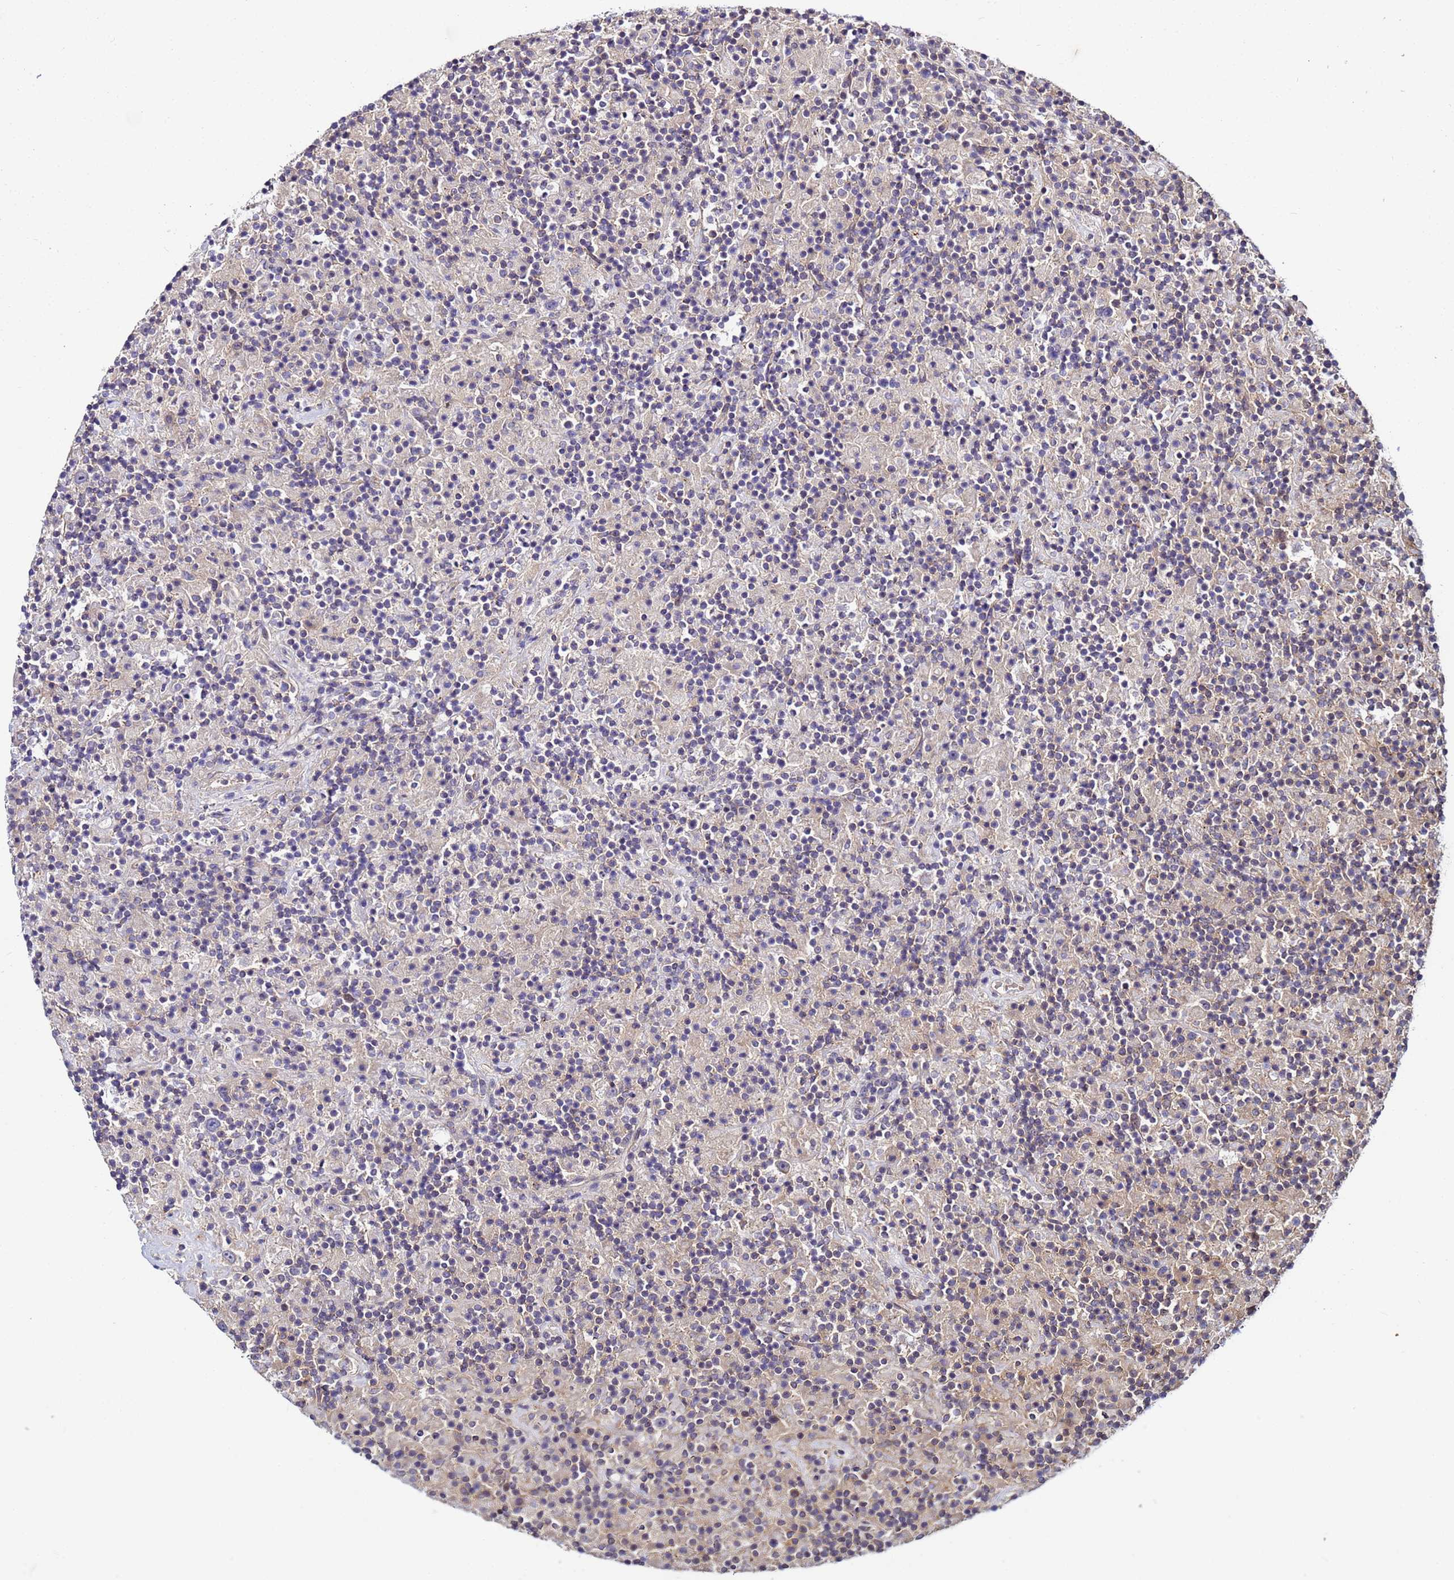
{"staining": {"intensity": "negative", "quantity": "none", "location": "none"}, "tissue": "lymphoma", "cell_type": "Tumor cells", "image_type": "cancer", "snomed": [{"axis": "morphology", "description": "Hodgkin's disease, NOS"}, {"axis": "topography", "description": "Lymph node"}], "caption": "DAB immunohistochemical staining of lymphoma demonstrates no significant positivity in tumor cells.", "gene": "STK38", "patient": {"sex": "male", "age": 70}}